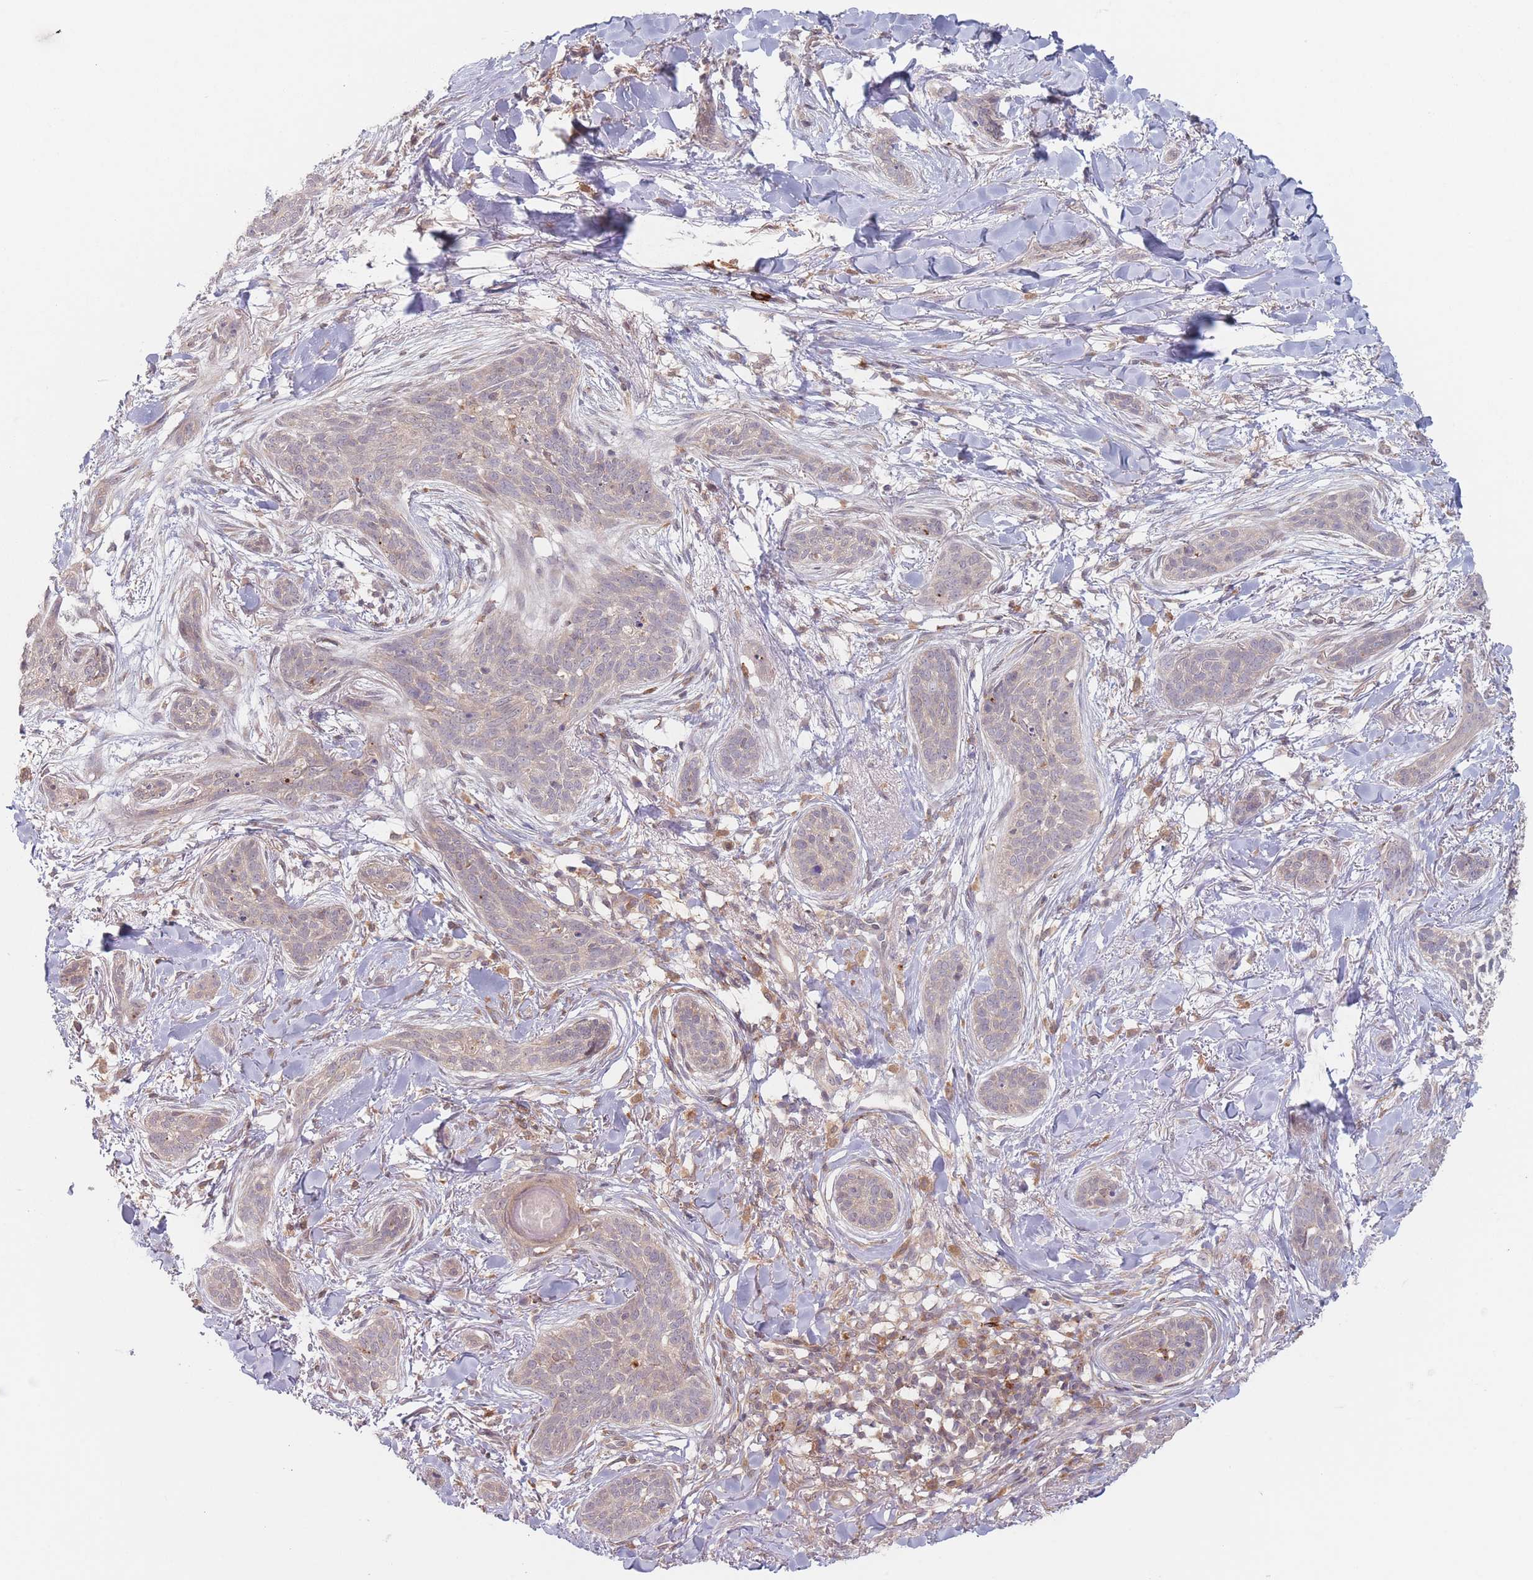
{"staining": {"intensity": "weak", "quantity": "<25%", "location": "cytoplasmic/membranous"}, "tissue": "skin cancer", "cell_type": "Tumor cells", "image_type": "cancer", "snomed": [{"axis": "morphology", "description": "Basal cell carcinoma"}, {"axis": "topography", "description": "Skin"}], "caption": "Basal cell carcinoma (skin) was stained to show a protein in brown. There is no significant staining in tumor cells.", "gene": "PPM1A", "patient": {"sex": "male", "age": 52}}